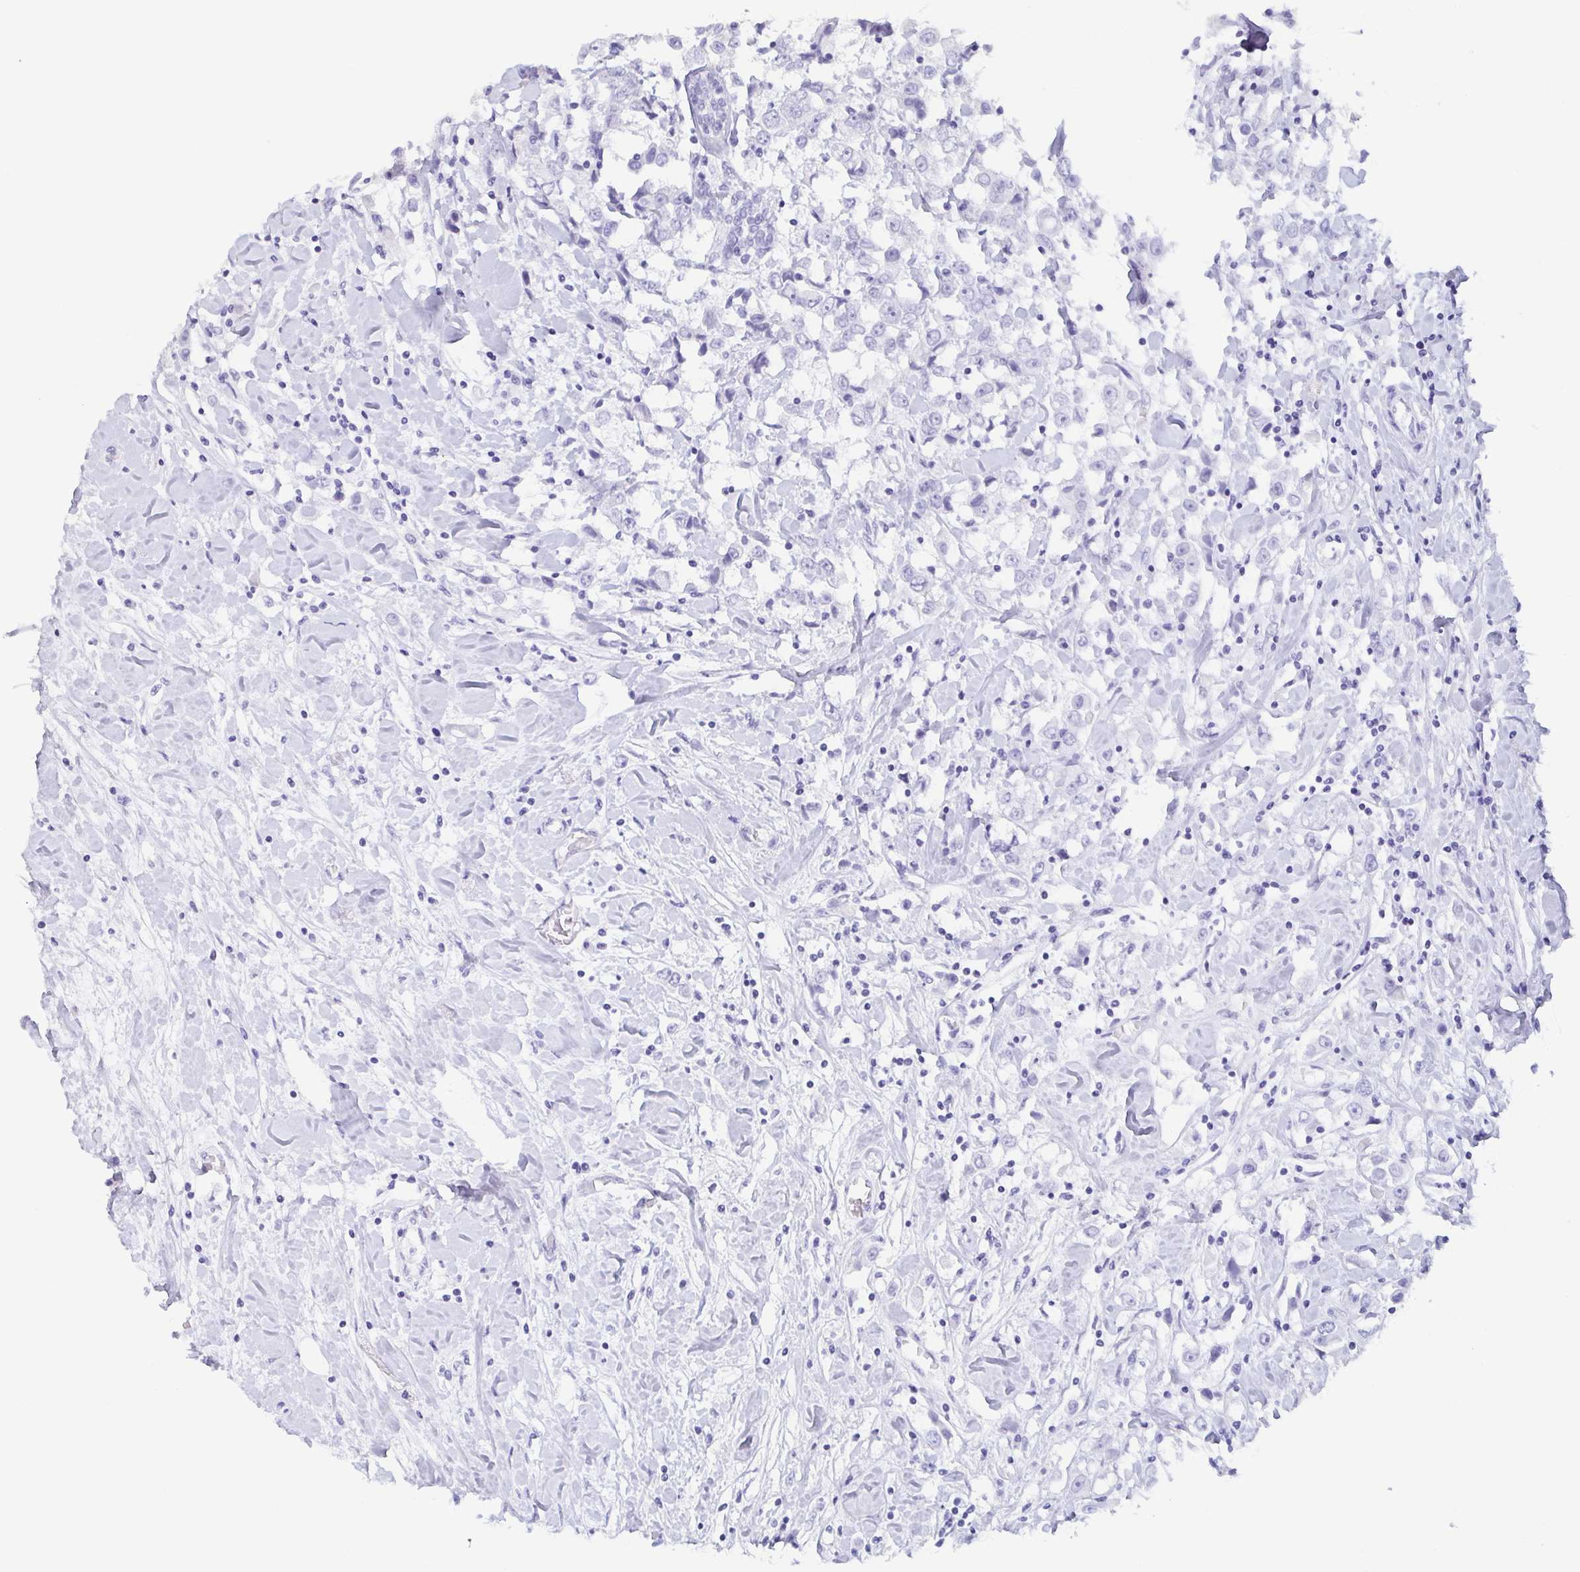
{"staining": {"intensity": "negative", "quantity": "none", "location": "none"}, "tissue": "breast cancer", "cell_type": "Tumor cells", "image_type": "cancer", "snomed": [{"axis": "morphology", "description": "Duct carcinoma"}, {"axis": "topography", "description": "Breast"}], "caption": "This is a histopathology image of IHC staining of breast intraductal carcinoma, which shows no expression in tumor cells.", "gene": "BPIFA2", "patient": {"sex": "female", "age": 61}}